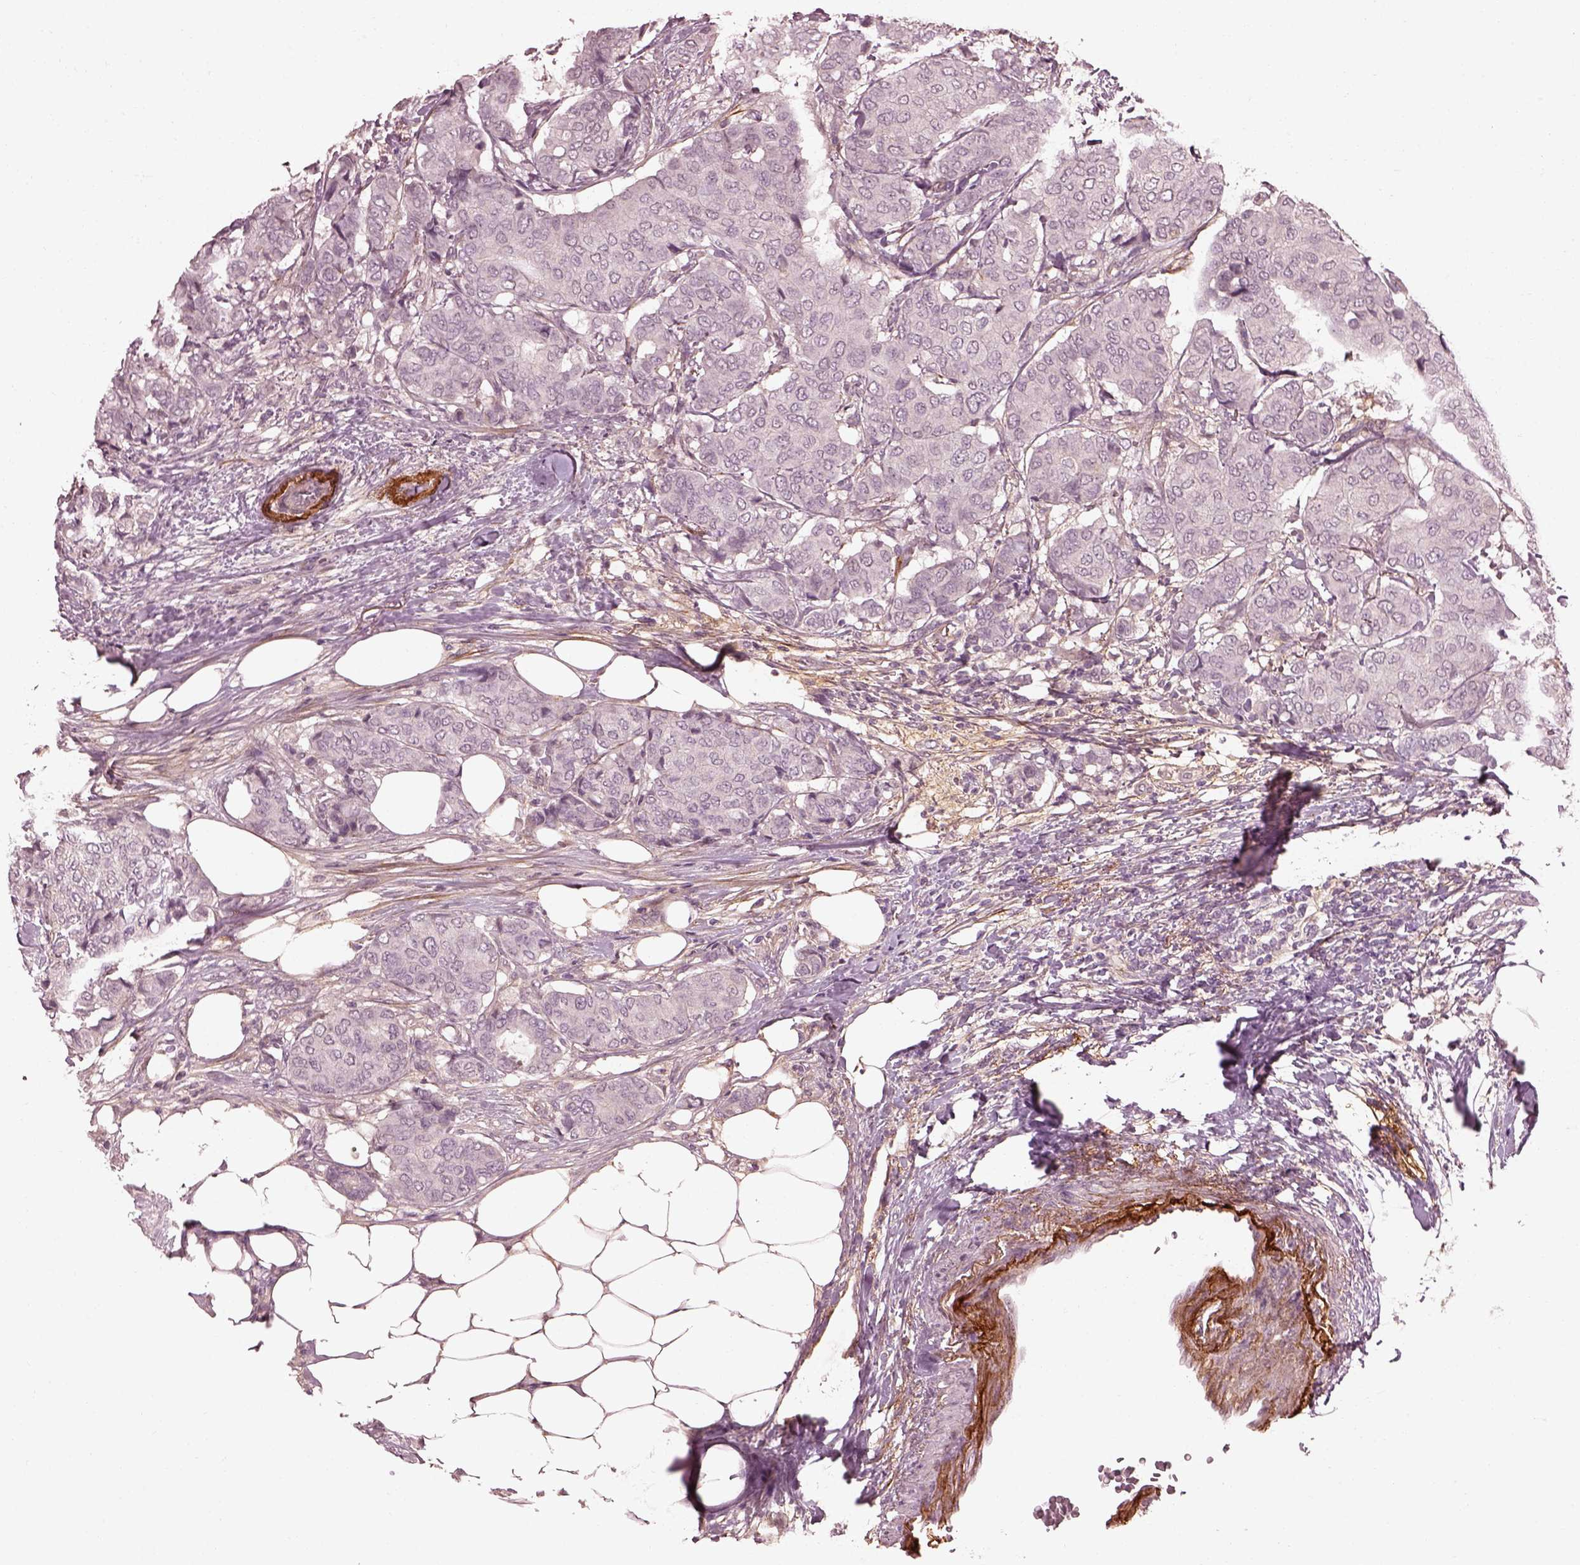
{"staining": {"intensity": "negative", "quantity": "none", "location": "none"}, "tissue": "breast cancer", "cell_type": "Tumor cells", "image_type": "cancer", "snomed": [{"axis": "morphology", "description": "Duct carcinoma"}, {"axis": "topography", "description": "Breast"}], "caption": "A high-resolution micrograph shows IHC staining of intraductal carcinoma (breast), which demonstrates no significant expression in tumor cells.", "gene": "EFEMP1", "patient": {"sex": "female", "age": 75}}